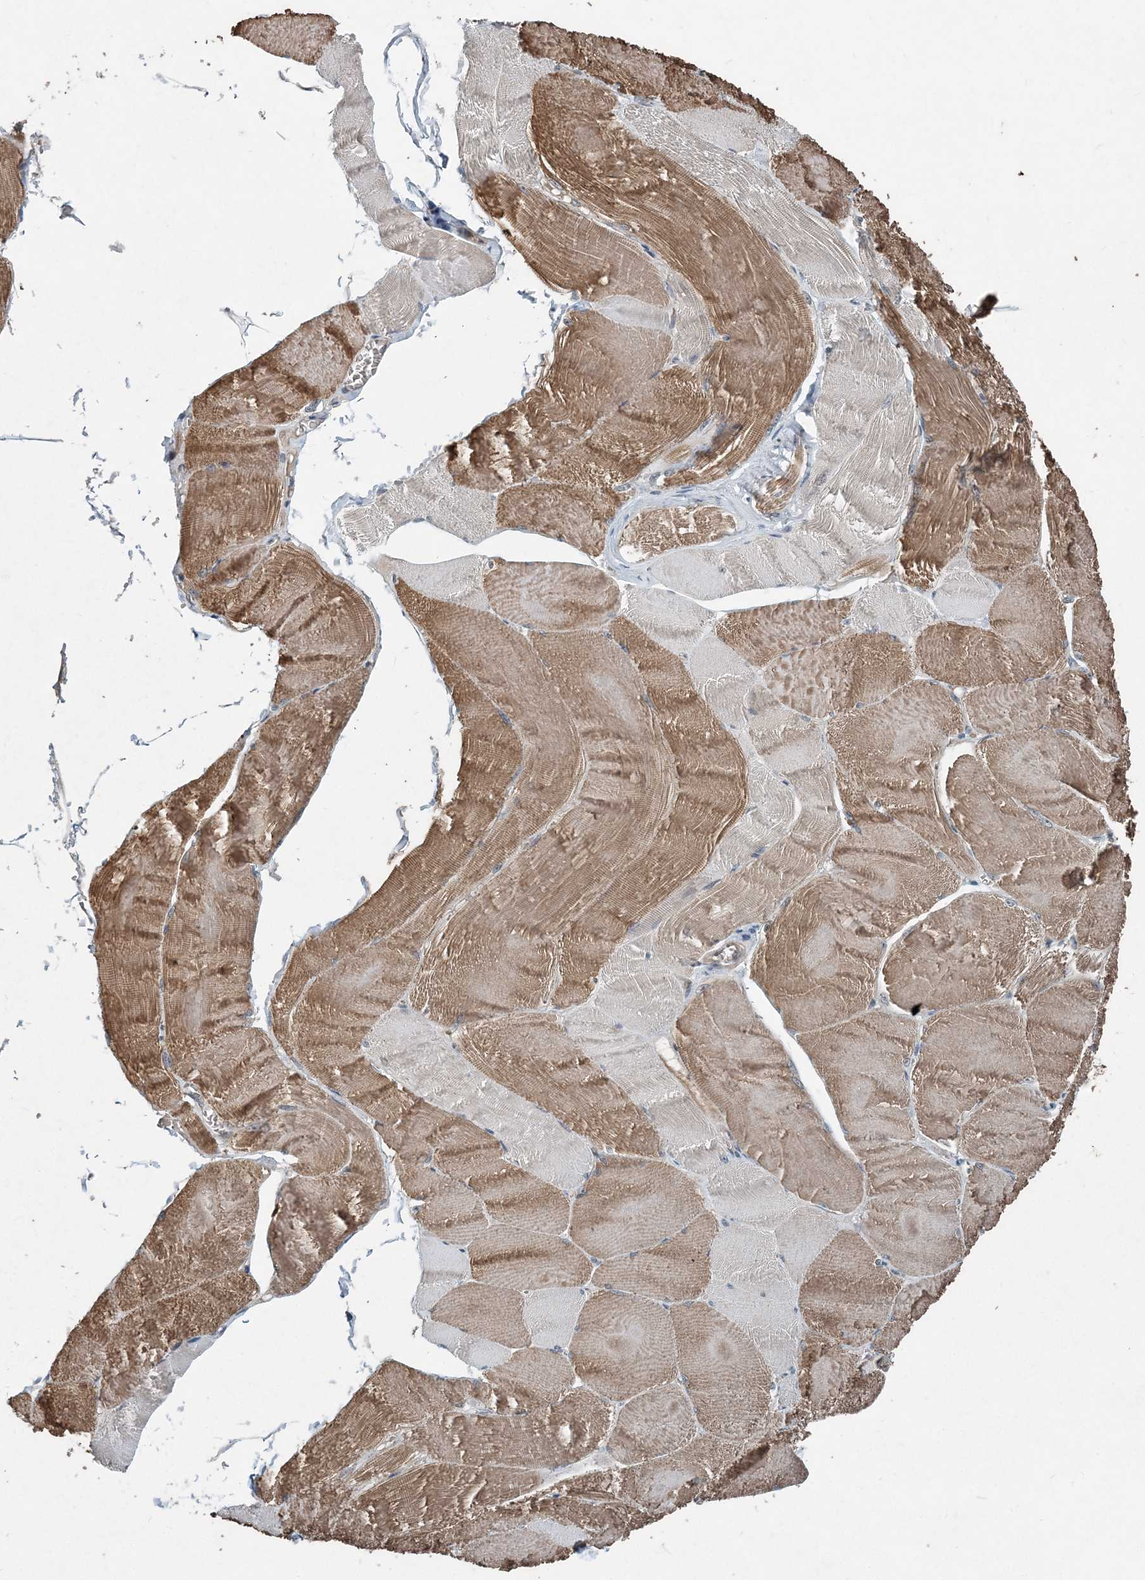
{"staining": {"intensity": "moderate", "quantity": ">75%", "location": "cytoplasmic/membranous"}, "tissue": "skeletal muscle", "cell_type": "Myocytes", "image_type": "normal", "snomed": [{"axis": "morphology", "description": "Normal tissue, NOS"}, {"axis": "morphology", "description": "Basal cell carcinoma"}, {"axis": "topography", "description": "Skeletal muscle"}], "caption": "Skeletal muscle stained with a brown dye shows moderate cytoplasmic/membranous positive expression in about >75% of myocytes.", "gene": "SMPD3", "patient": {"sex": "female", "age": 64}}